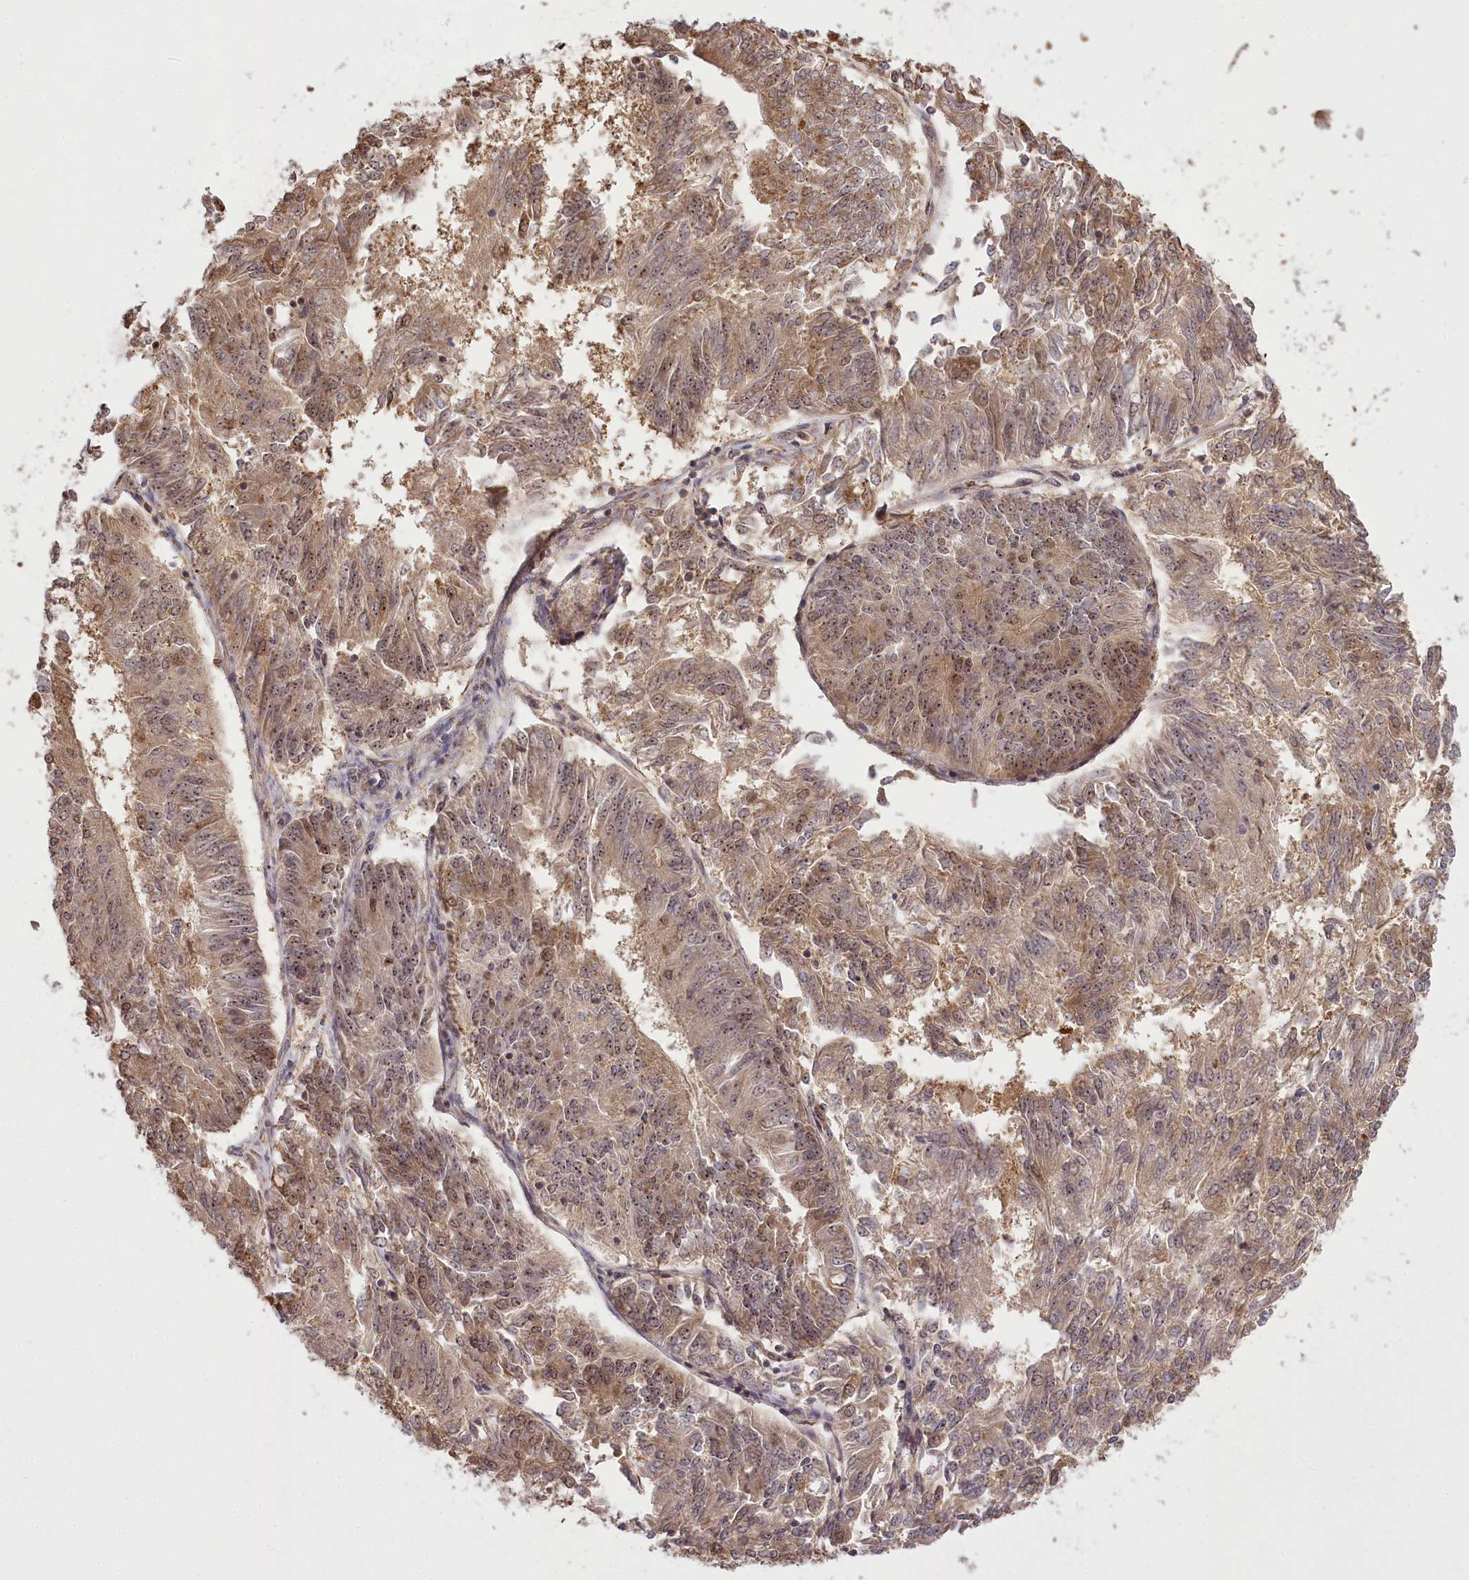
{"staining": {"intensity": "moderate", "quantity": ">75%", "location": "cytoplasmic/membranous,nuclear"}, "tissue": "endometrial cancer", "cell_type": "Tumor cells", "image_type": "cancer", "snomed": [{"axis": "morphology", "description": "Adenocarcinoma, NOS"}, {"axis": "topography", "description": "Endometrium"}], "caption": "Immunohistochemistry of human adenocarcinoma (endometrial) displays medium levels of moderate cytoplasmic/membranous and nuclear staining in about >75% of tumor cells. The protein of interest is stained brown, and the nuclei are stained in blue (DAB (3,3'-diaminobenzidine) IHC with brightfield microscopy, high magnification).", "gene": "SERGEF", "patient": {"sex": "female", "age": 86}}